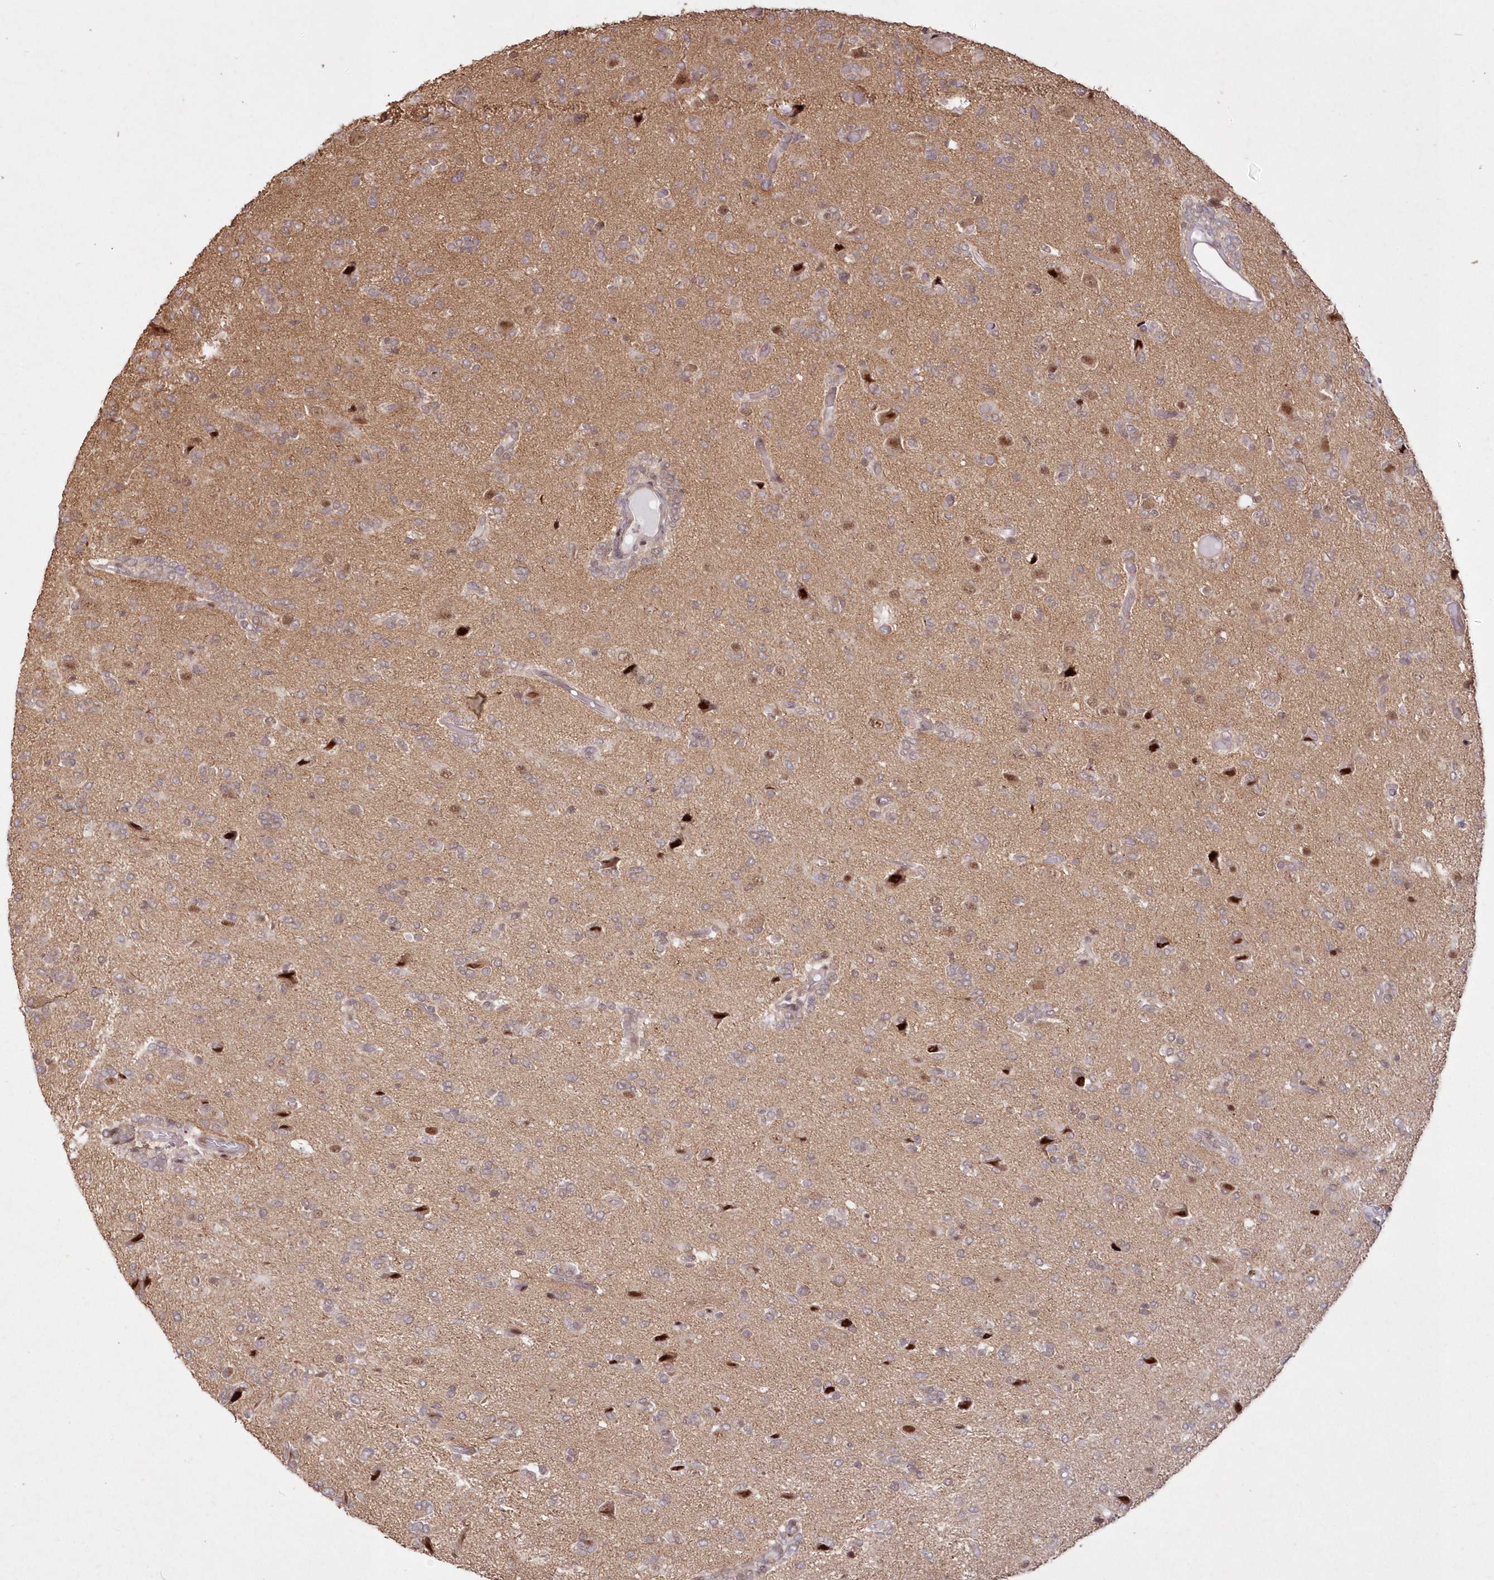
{"staining": {"intensity": "negative", "quantity": "none", "location": "none"}, "tissue": "glioma", "cell_type": "Tumor cells", "image_type": "cancer", "snomed": [{"axis": "morphology", "description": "Glioma, malignant, High grade"}, {"axis": "topography", "description": "Brain"}], "caption": "Immunohistochemistry photomicrograph of human malignant high-grade glioma stained for a protein (brown), which reveals no expression in tumor cells.", "gene": "WBP1L", "patient": {"sex": "female", "age": 59}}